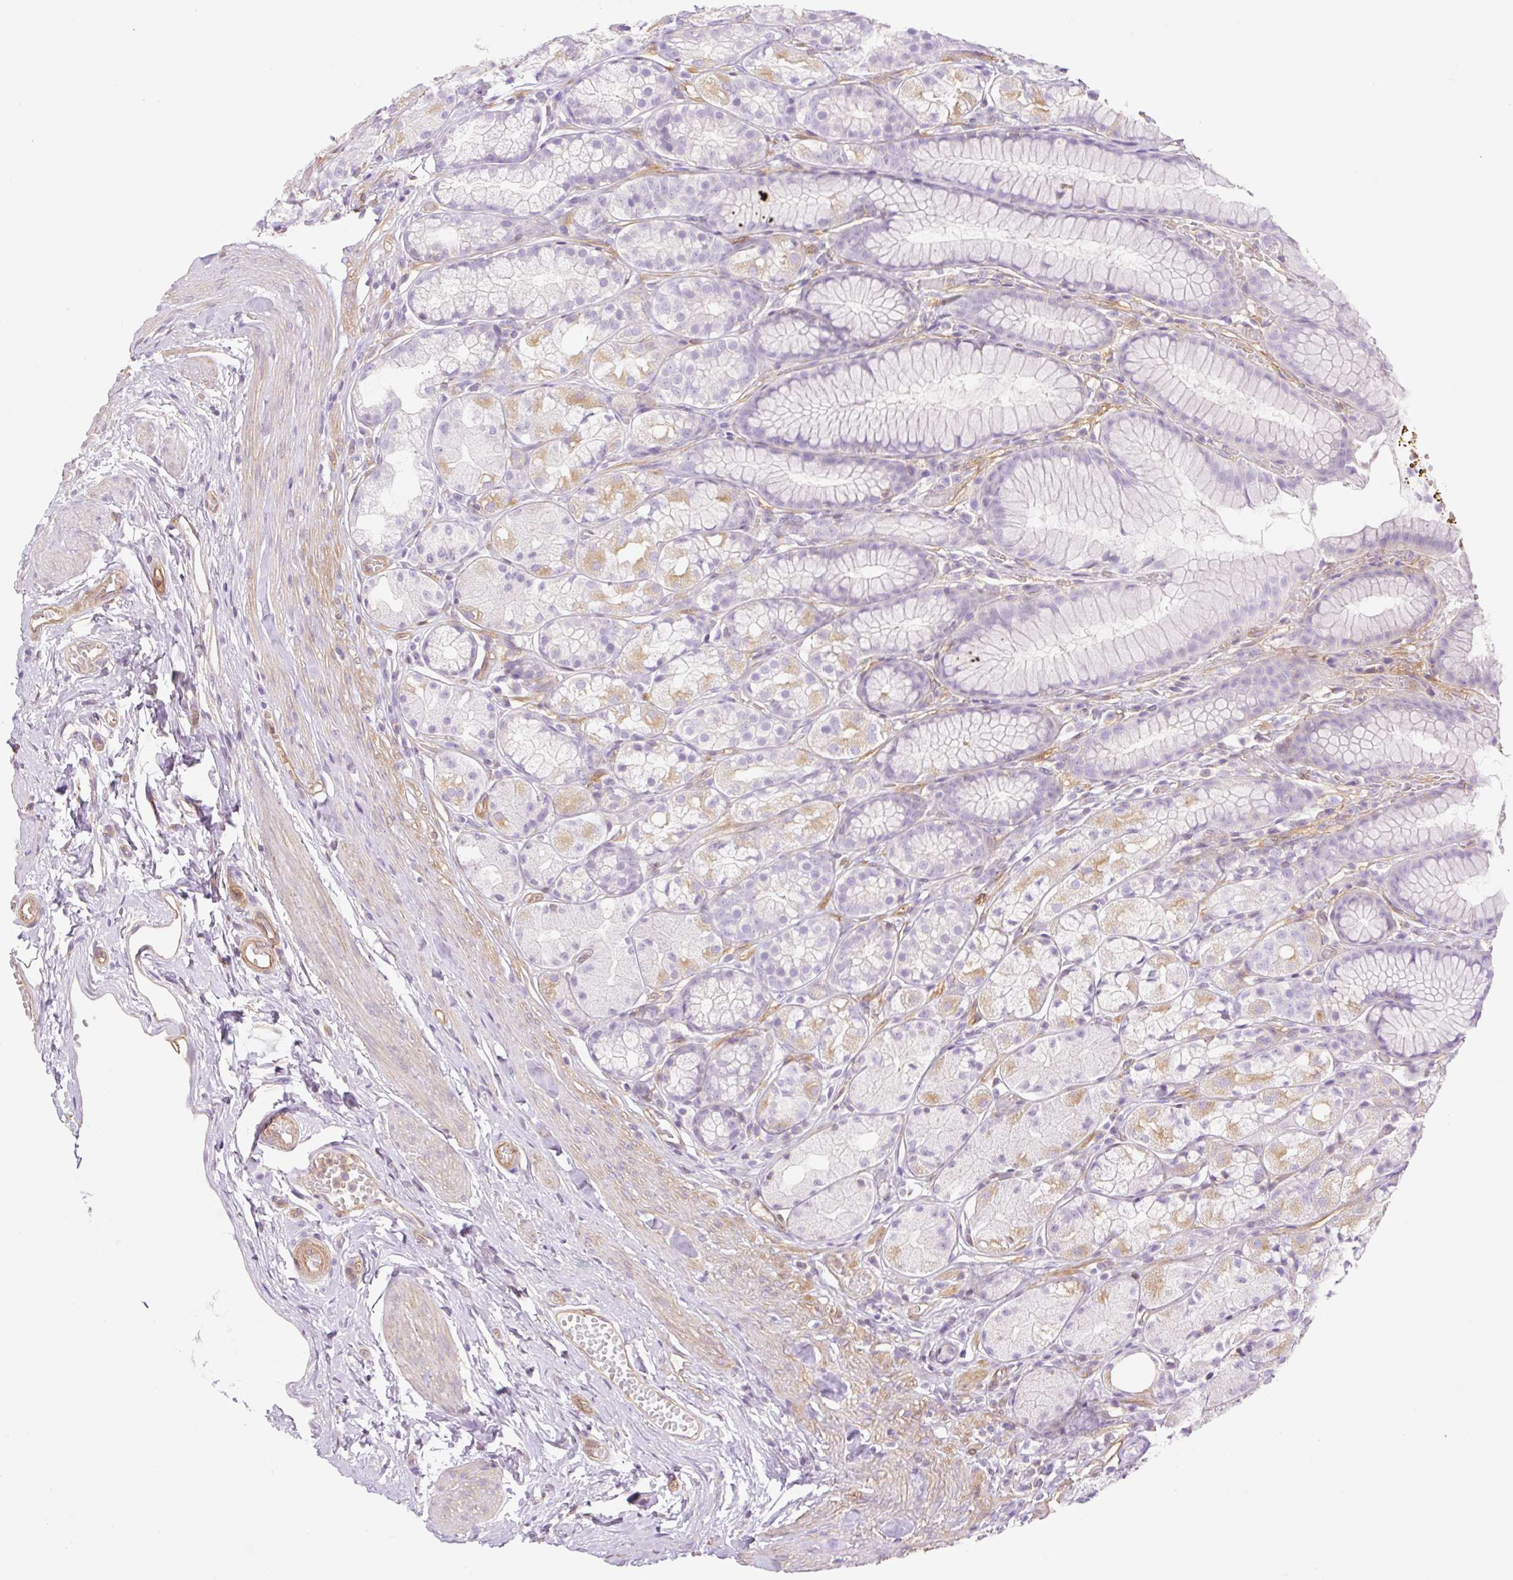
{"staining": {"intensity": "weak", "quantity": "<25%", "location": "cytoplasmic/membranous"}, "tissue": "stomach", "cell_type": "Glandular cells", "image_type": "normal", "snomed": [{"axis": "morphology", "description": "Normal tissue, NOS"}, {"axis": "topography", "description": "Smooth muscle"}, {"axis": "topography", "description": "Stomach"}], "caption": "The IHC histopathology image has no significant positivity in glandular cells of stomach.", "gene": "EHD1", "patient": {"sex": "male", "age": 70}}